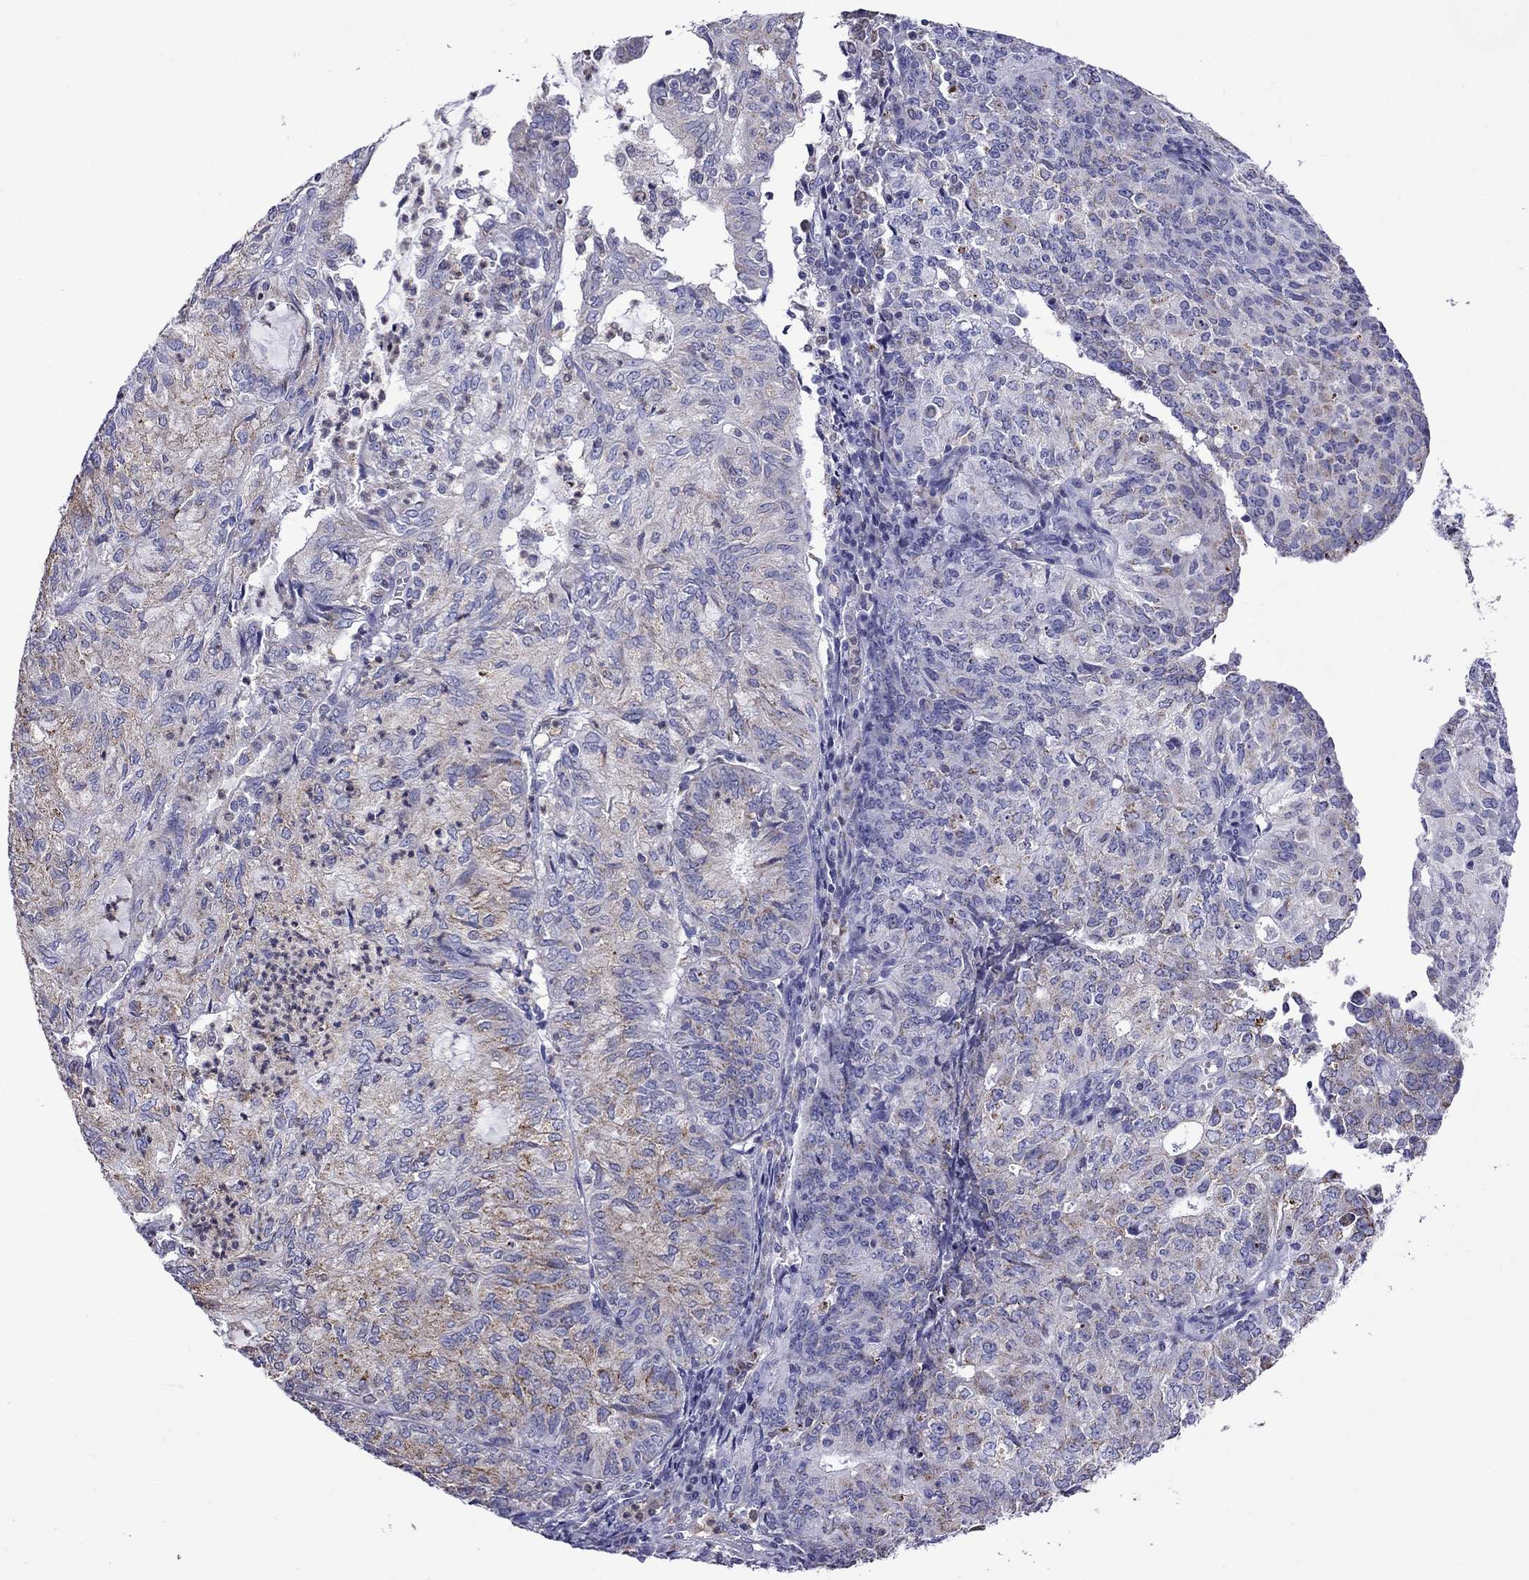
{"staining": {"intensity": "weak", "quantity": "25%-75%", "location": "cytoplasmic/membranous"}, "tissue": "endometrial cancer", "cell_type": "Tumor cells", "image_type": "cancer", "snomed": [{"axis": "morphology", "description": "Adenocarcinoma, NOS"}, {"axis": "topography", "description": "Endometrium"}], "caption": "Protein analysis of endometrial cancer (adenocarcinoma) tissue shows weak cytoplasmic/membranous staining in approximately 25%-75% of tumor cells. The staining is performed using DAB (3,3'-diaminobenzidine) brown chromogen to label protein expression. The nuclei are counter-stained blue using hematoxylin.", "gene": "SCG2", "patient": {"sex": "female", "age": 82}}